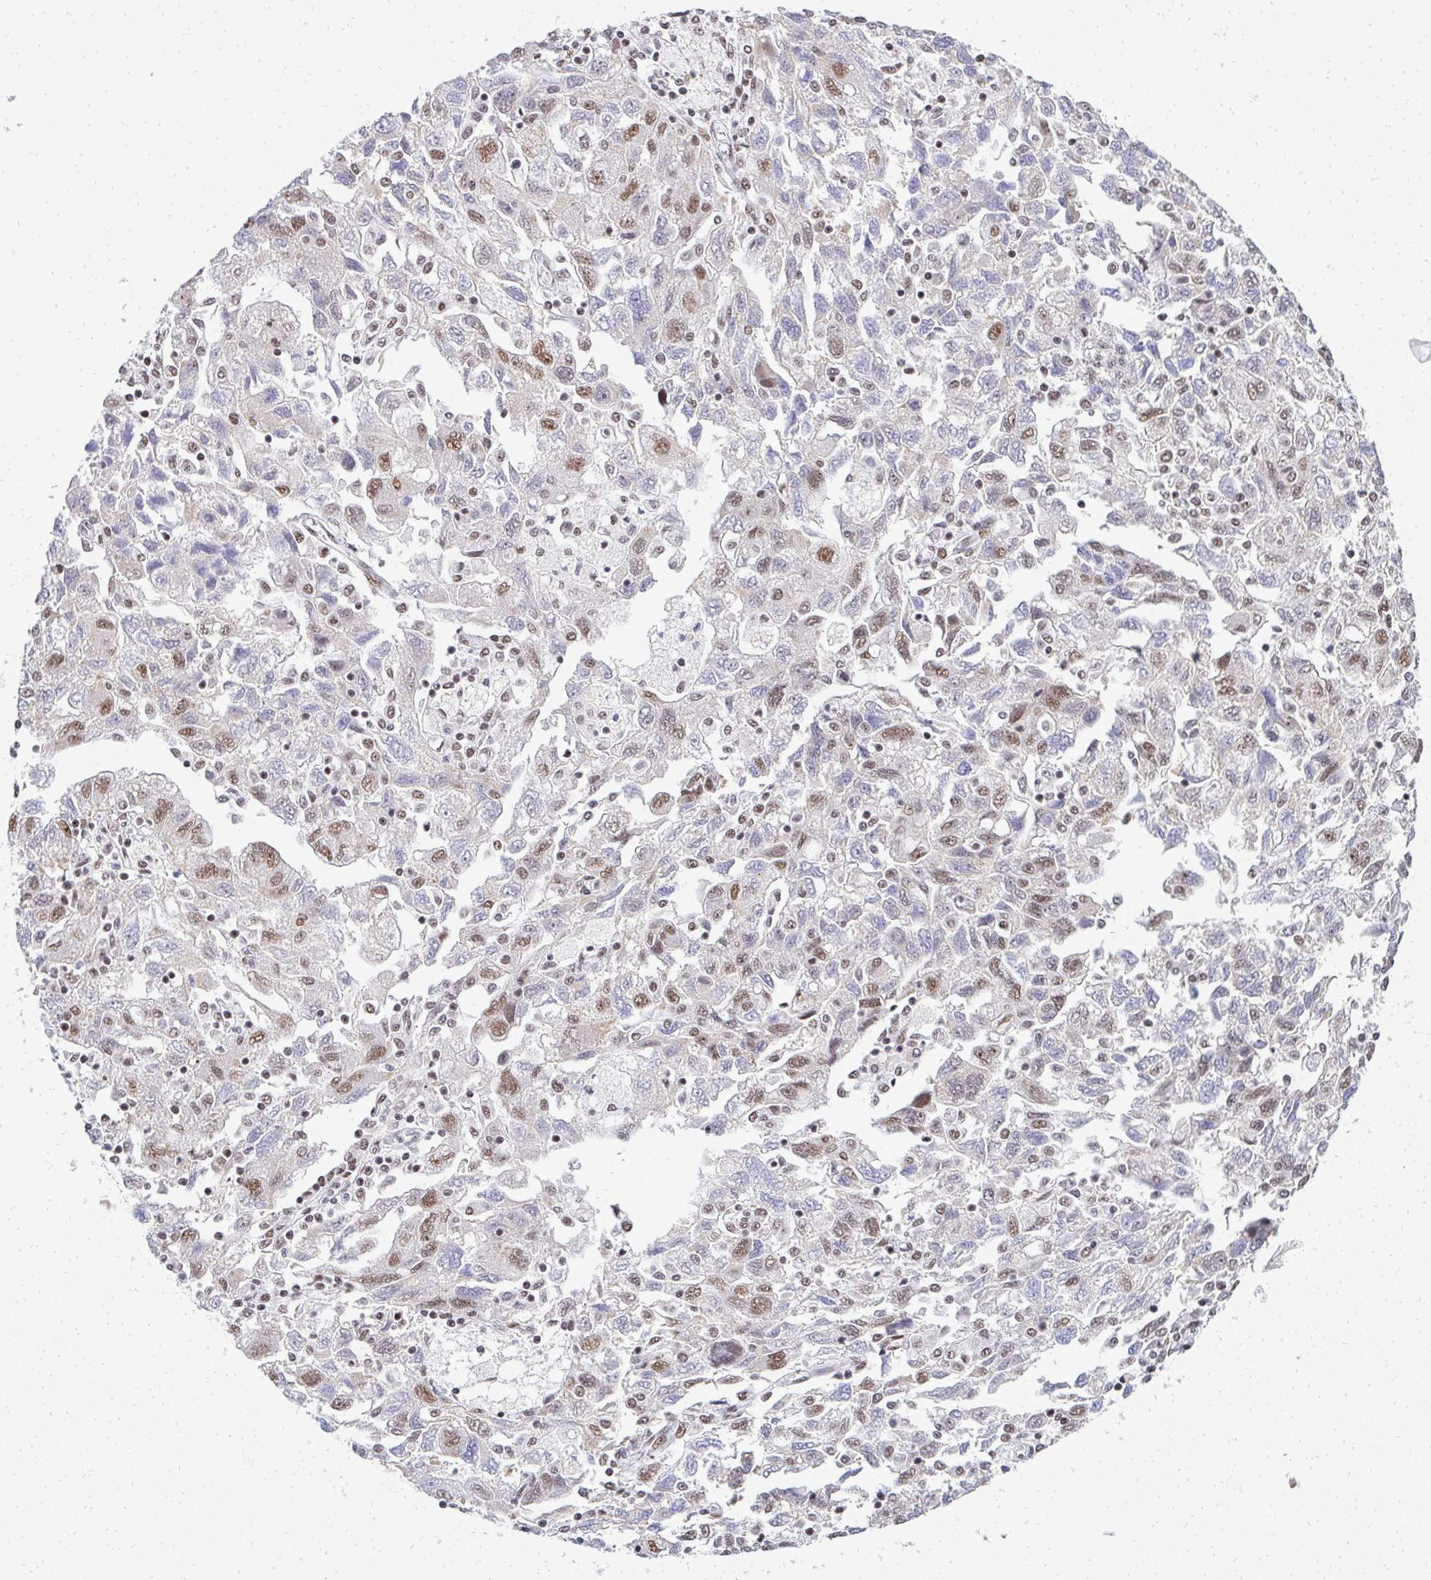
{"staining": {"intensity": "moderate", "quantity": "25%-75%", "location": "nuclear"}, "tissue": "ovarian cancer", "cell_type": "Tumor cells", "image_type": "cancer", "snomed": [{"axis": "morphology", "description": "Carcinoma, NOS"}, {"axis": "morphology", "description": "Cystadenocarcinoma, serous, NOS"}, {"axis": "topography", "description": "Ovary"}], "caption": "Protein expression analysis of human serous cystadenocarcinoma (ovarian) reveals moderate nuclear positivity in approximately 25%-75% of tumor cells.", "gene": "SIRT7", "patient": {"sex": "female", "age": 69}}